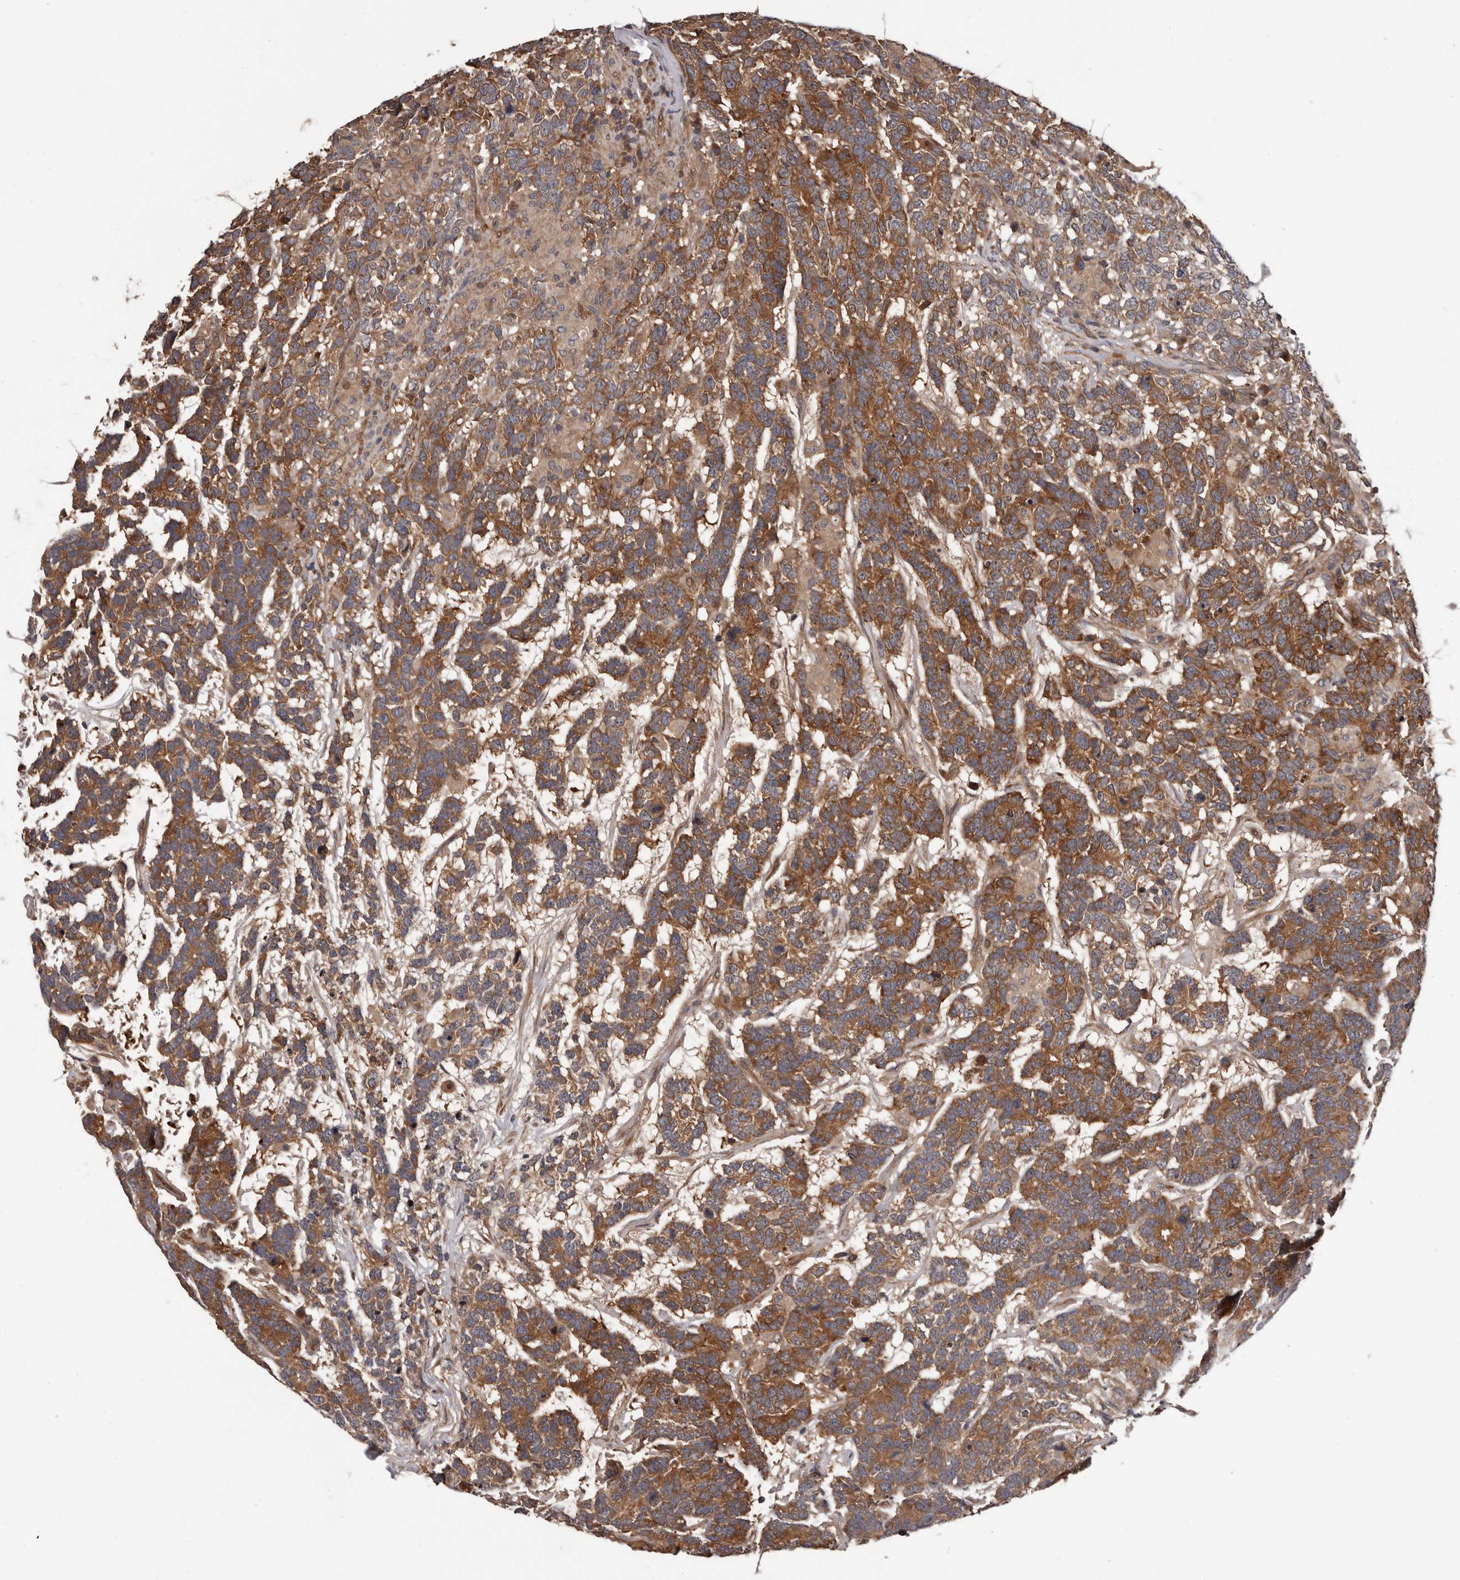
{"staining": {"intensity": "strong", "quantity": ">75%", "location": "cytoplasmic/membranous"}, "tissue": "testis cancer", "cell_type": "Tumor cells", "image_type": "cancer", "snomed": [{"axis": "morphology", "description": "Carcinoma, Embryonal, NOS"}, {"axis": "topography", "description": "Testis"}], "caption": "This histopathology image shows immunohistochemistry (IHC) staining of testis cancer (embryonal carcinoma), with high strong cytoplasmic/membranous expression in about >75% of tumor cells.", "gene": "PRKD1", "patient": {"sex": "male", "age": 26}}